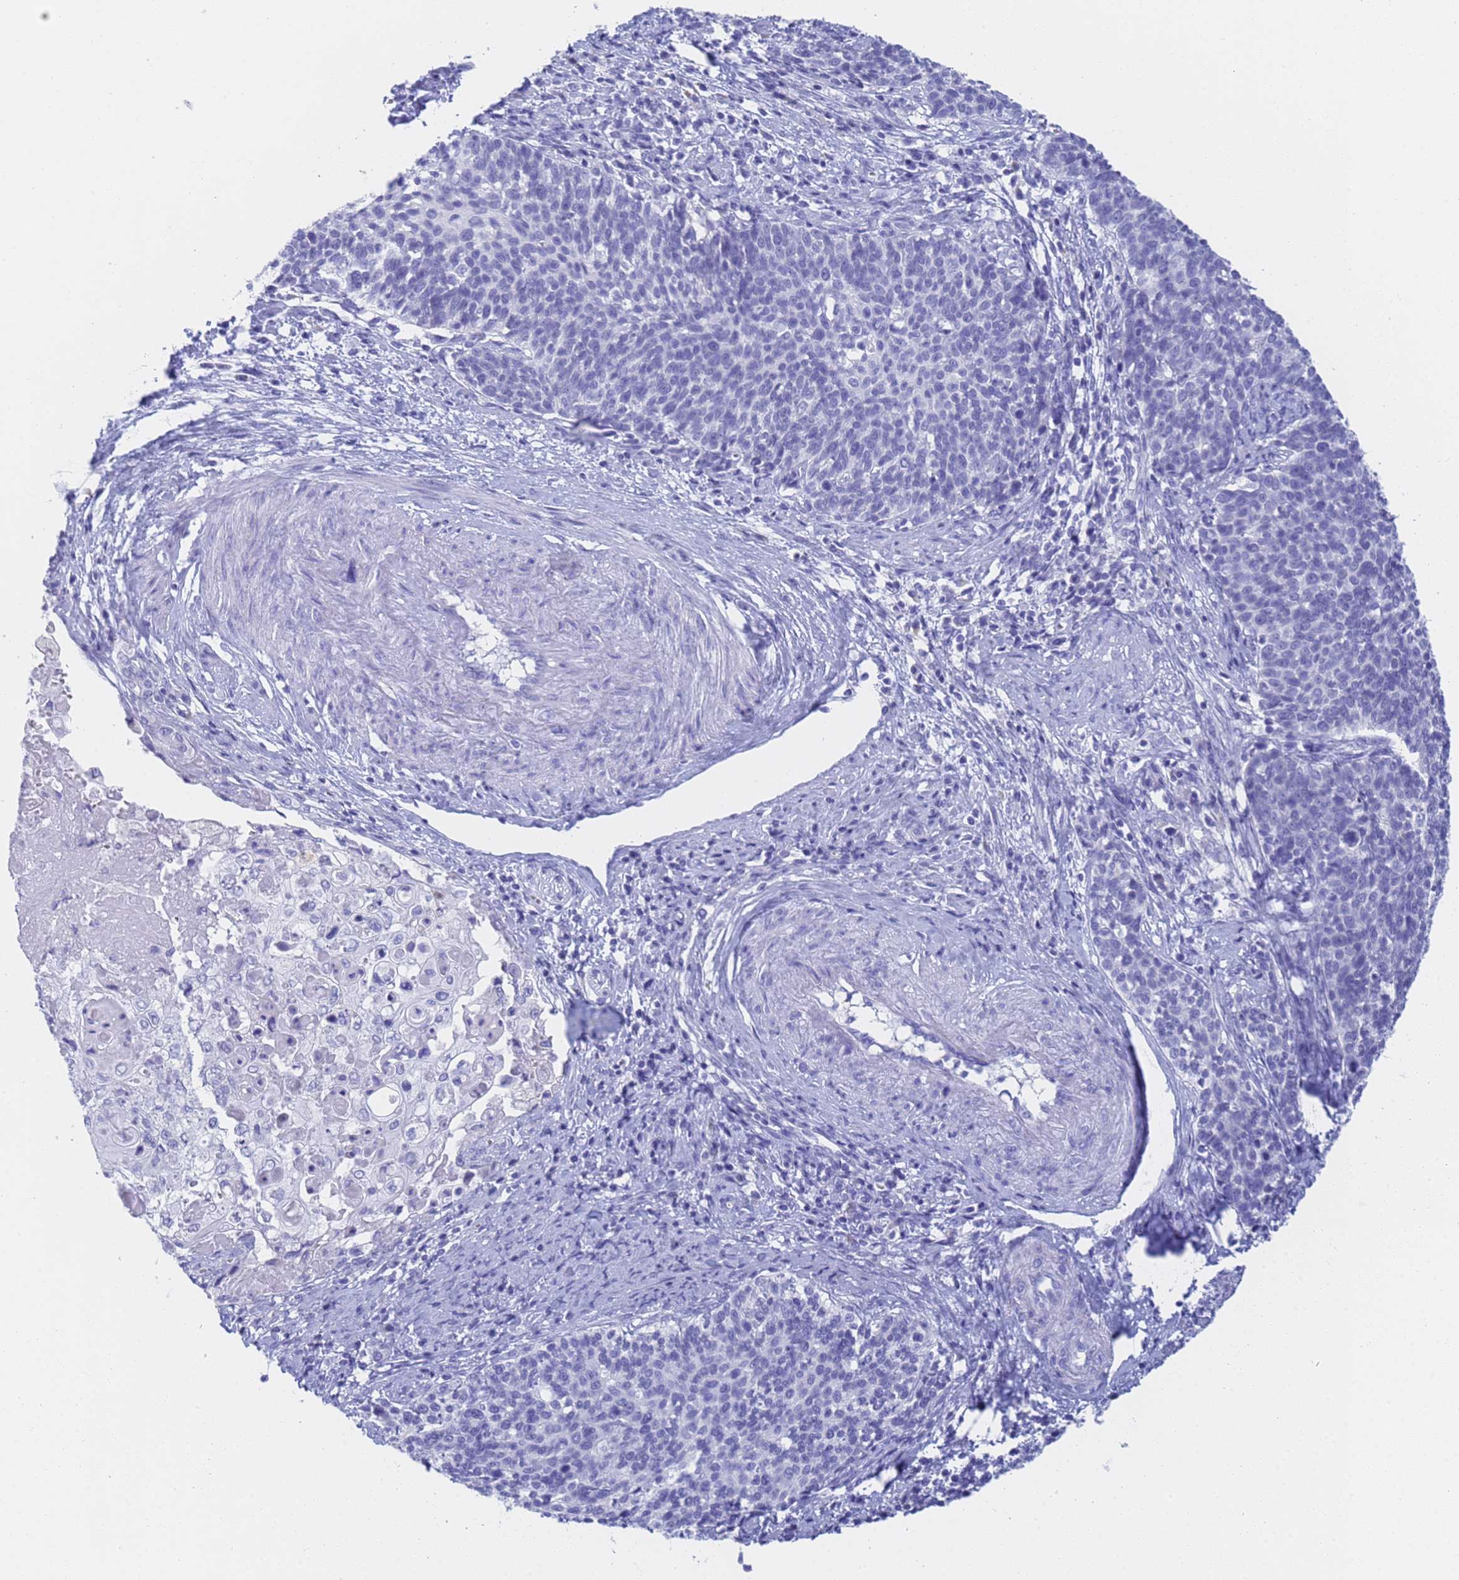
{"staining": {"intensity": "negative", "quantity": "none", "location": "none"}, "tissue": "cervical cancer", "cell_type": "Tumor cells", "image_type": "cancer", "snomed": [{"axis": "morphology", "description": "Squamous cell carcinoma, NOS"}, {"axis": "topography", "description": "Cervix"}], "caption": "IHC micrograph of neoplastic tissue: cervical cancer (squamous cell carcinoma) stained with DAB (3,3'-diaminobenzidine) displays no significant protein expression in tumor cells.", "gene": "STATH", "patient": {"sex": "female", "age": 39}}